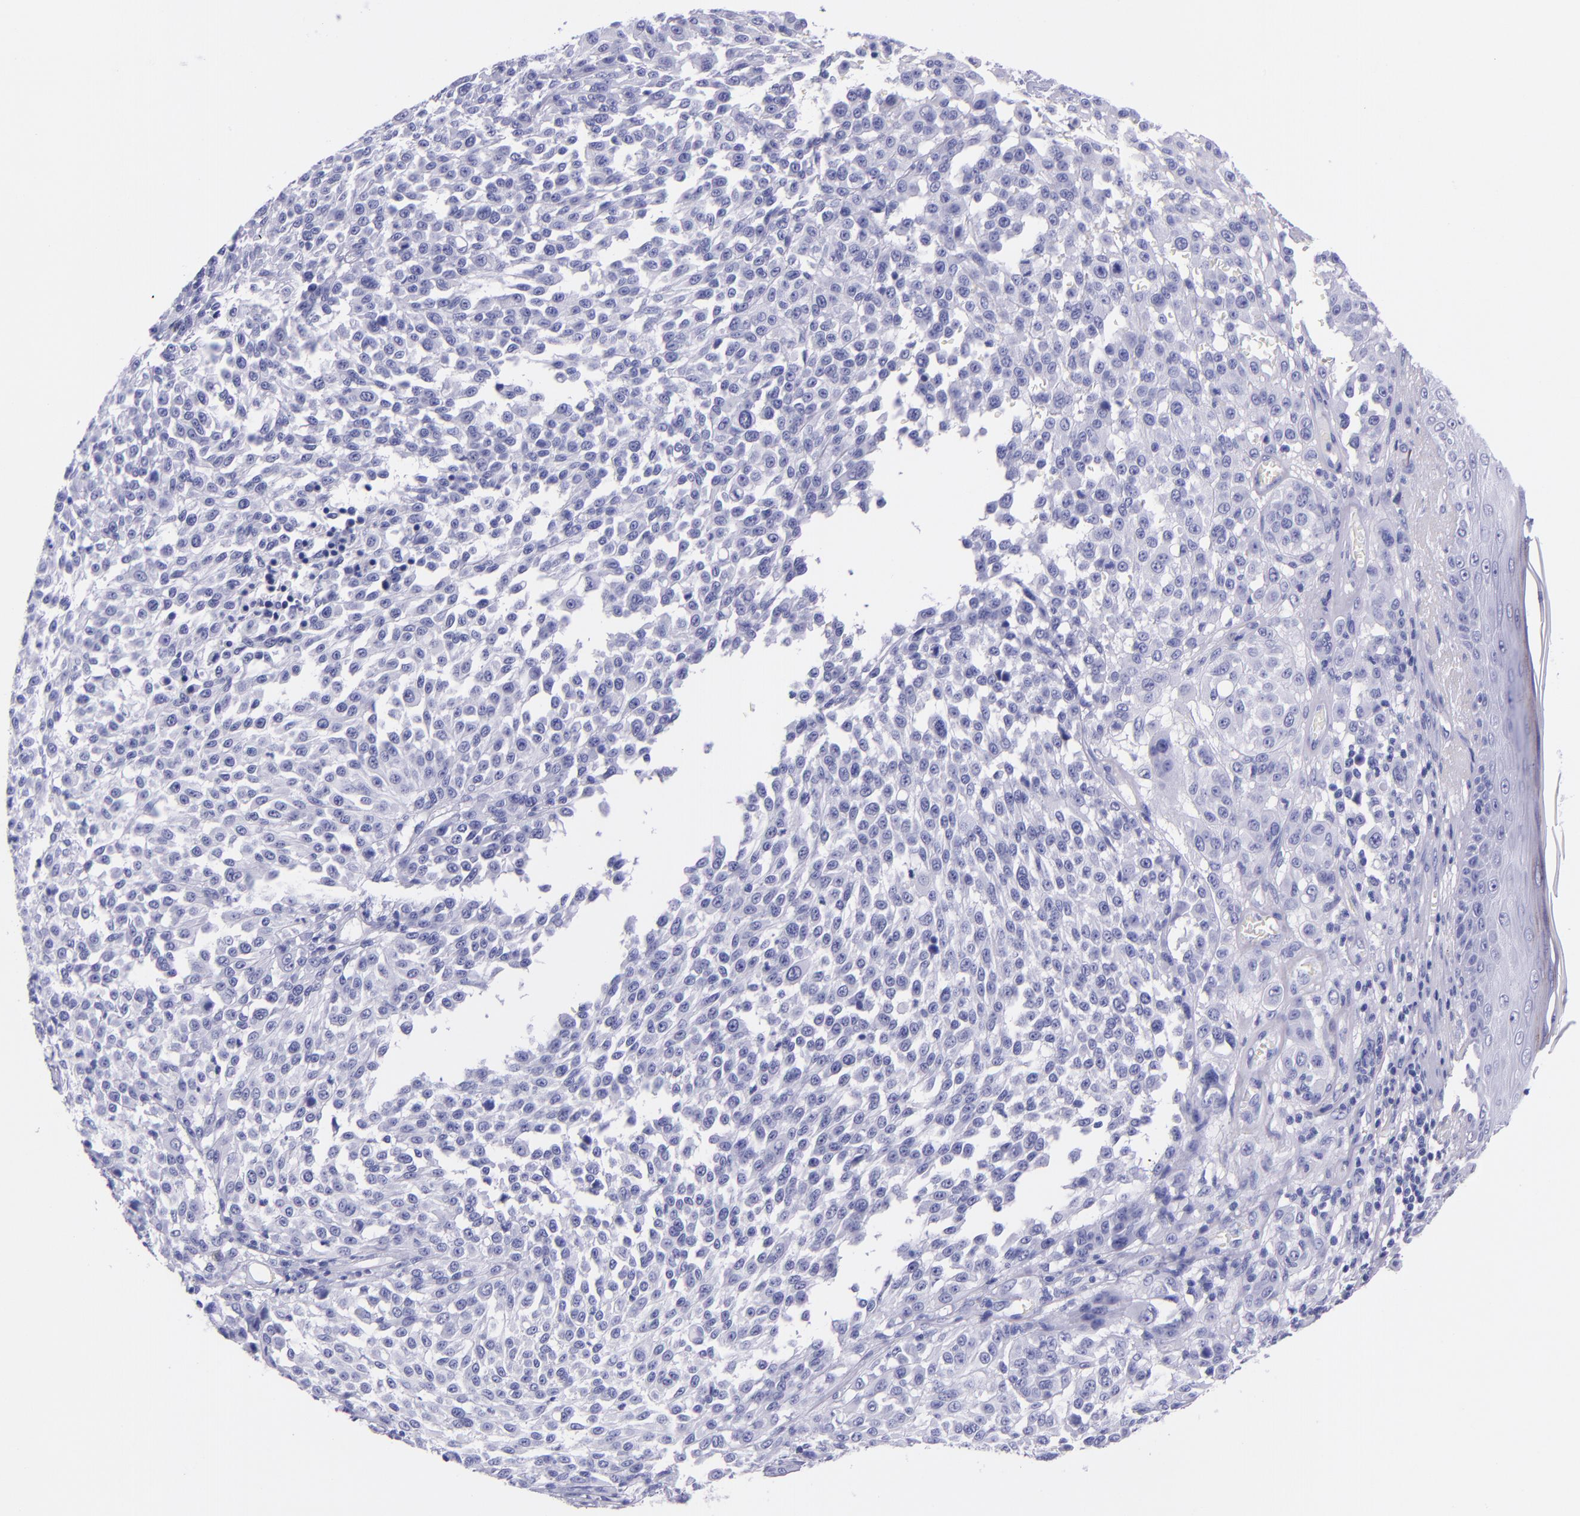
{"staining": {"intensity": "negative", "quantity": "none", "location": "none"}, "tissue": "melanoma", "cell_type": "Tumor cells", "image_type": "cancer", "snomed": [{"axis": "morphology", "description": "Malignant melanoma, NOS"}, {"axis": "topography", "description": "Skin"}], "caption": "This image is of melanoma stained with IHC to label a protein in brown with the nuclei are counter-stained blue. There is no staining in tumor cells.", "gene": "MBP", "patient": {"sex": "female", "age": 49}}